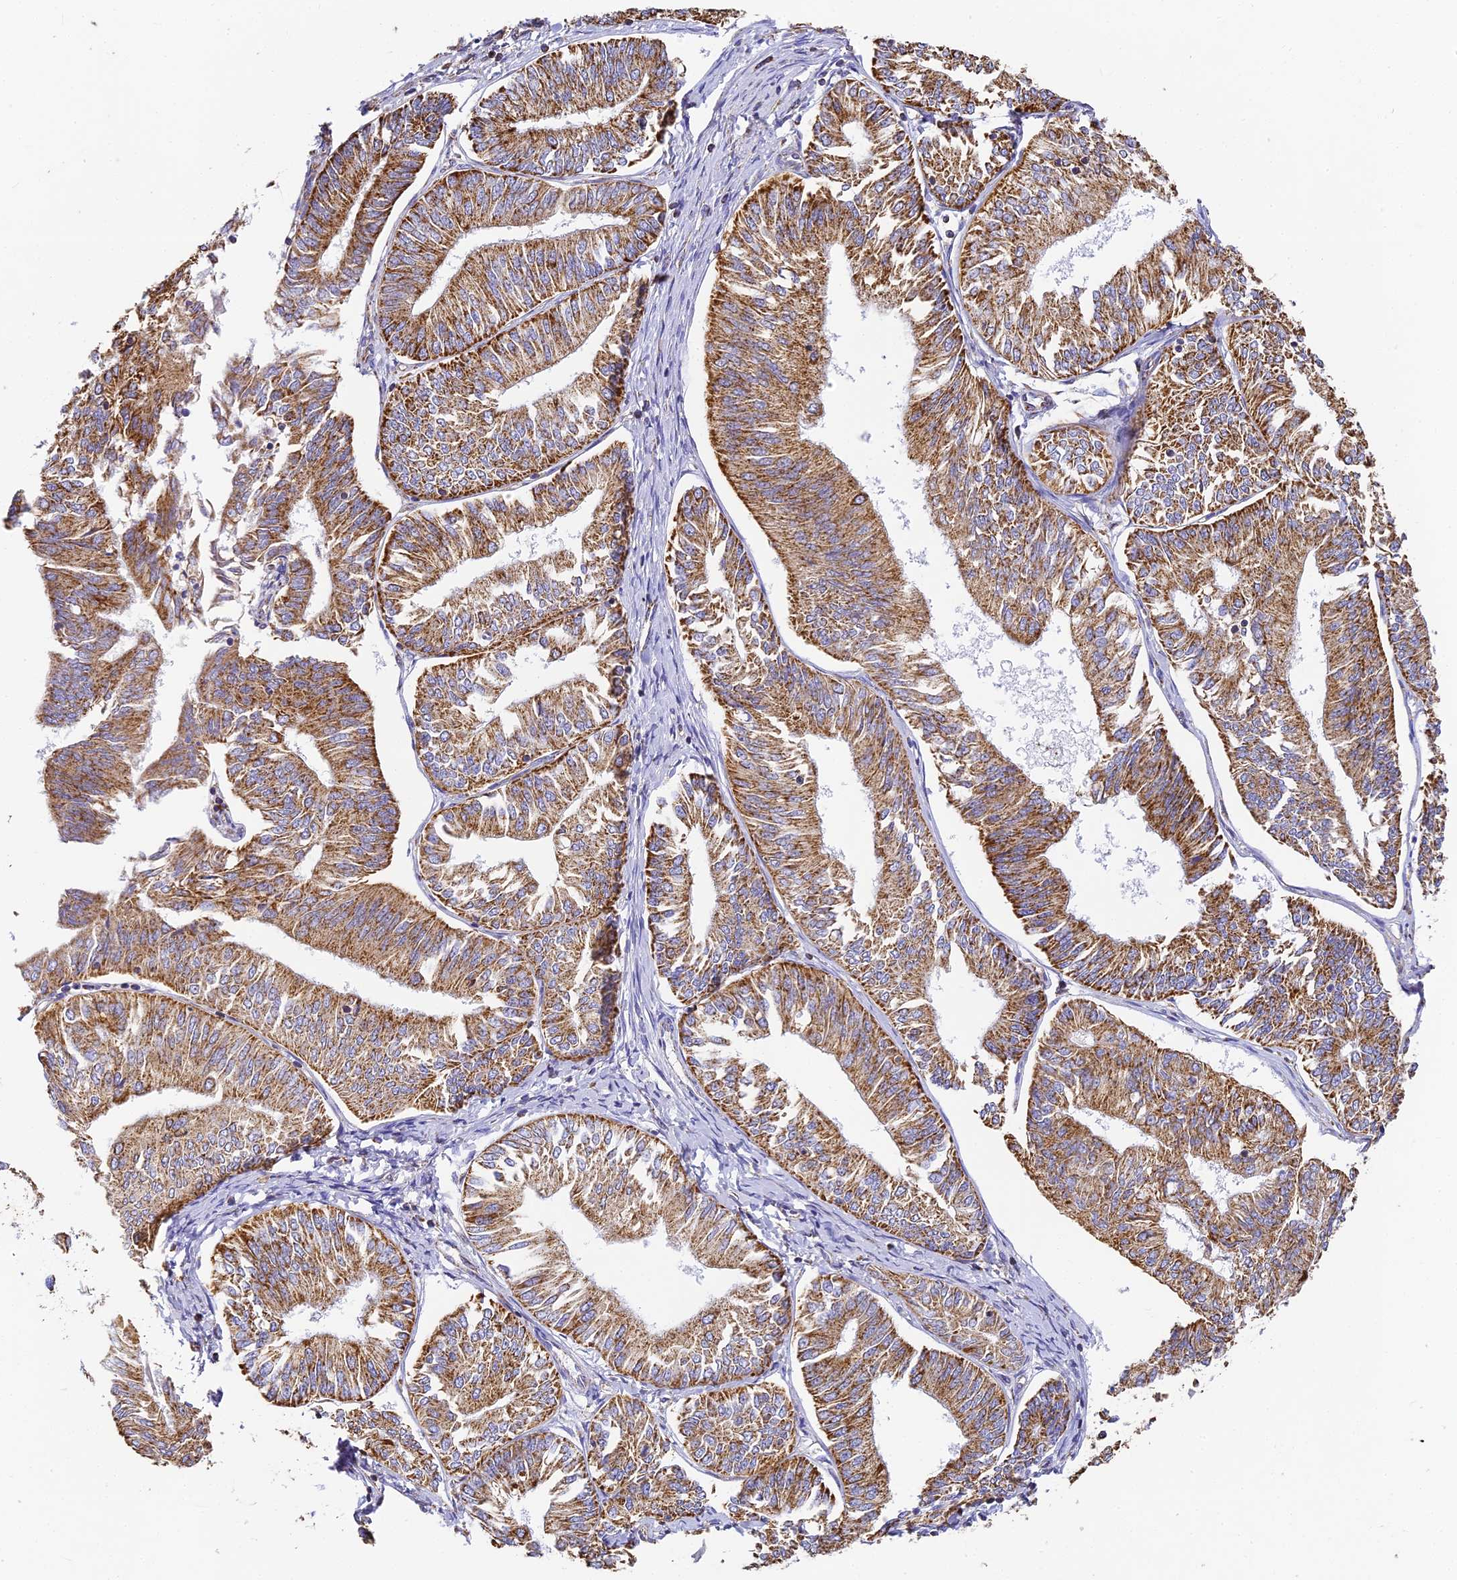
{"staining": {"intensity": "moderate", "quantity": ">75%", "location": "cytoplasmic/membranous"}, "tissue": "endometrial cancer", "cell_type": "Tumor cells", "image_type": "cancer", "snomed": [{"axis": "morphology", "description": "Adenocarcinoma, NOS"}, {"axis": "topography", "description": "Endometrium"}], "caption": "Immunohistochemical staining of human endometrial adenocarcinoma shows medium levels of moderate cytoplasmic/membranous protein staining in about >75% of tumor cells.", "gene": "COX6C", "patient": {"sex": "female", "age": 58}}